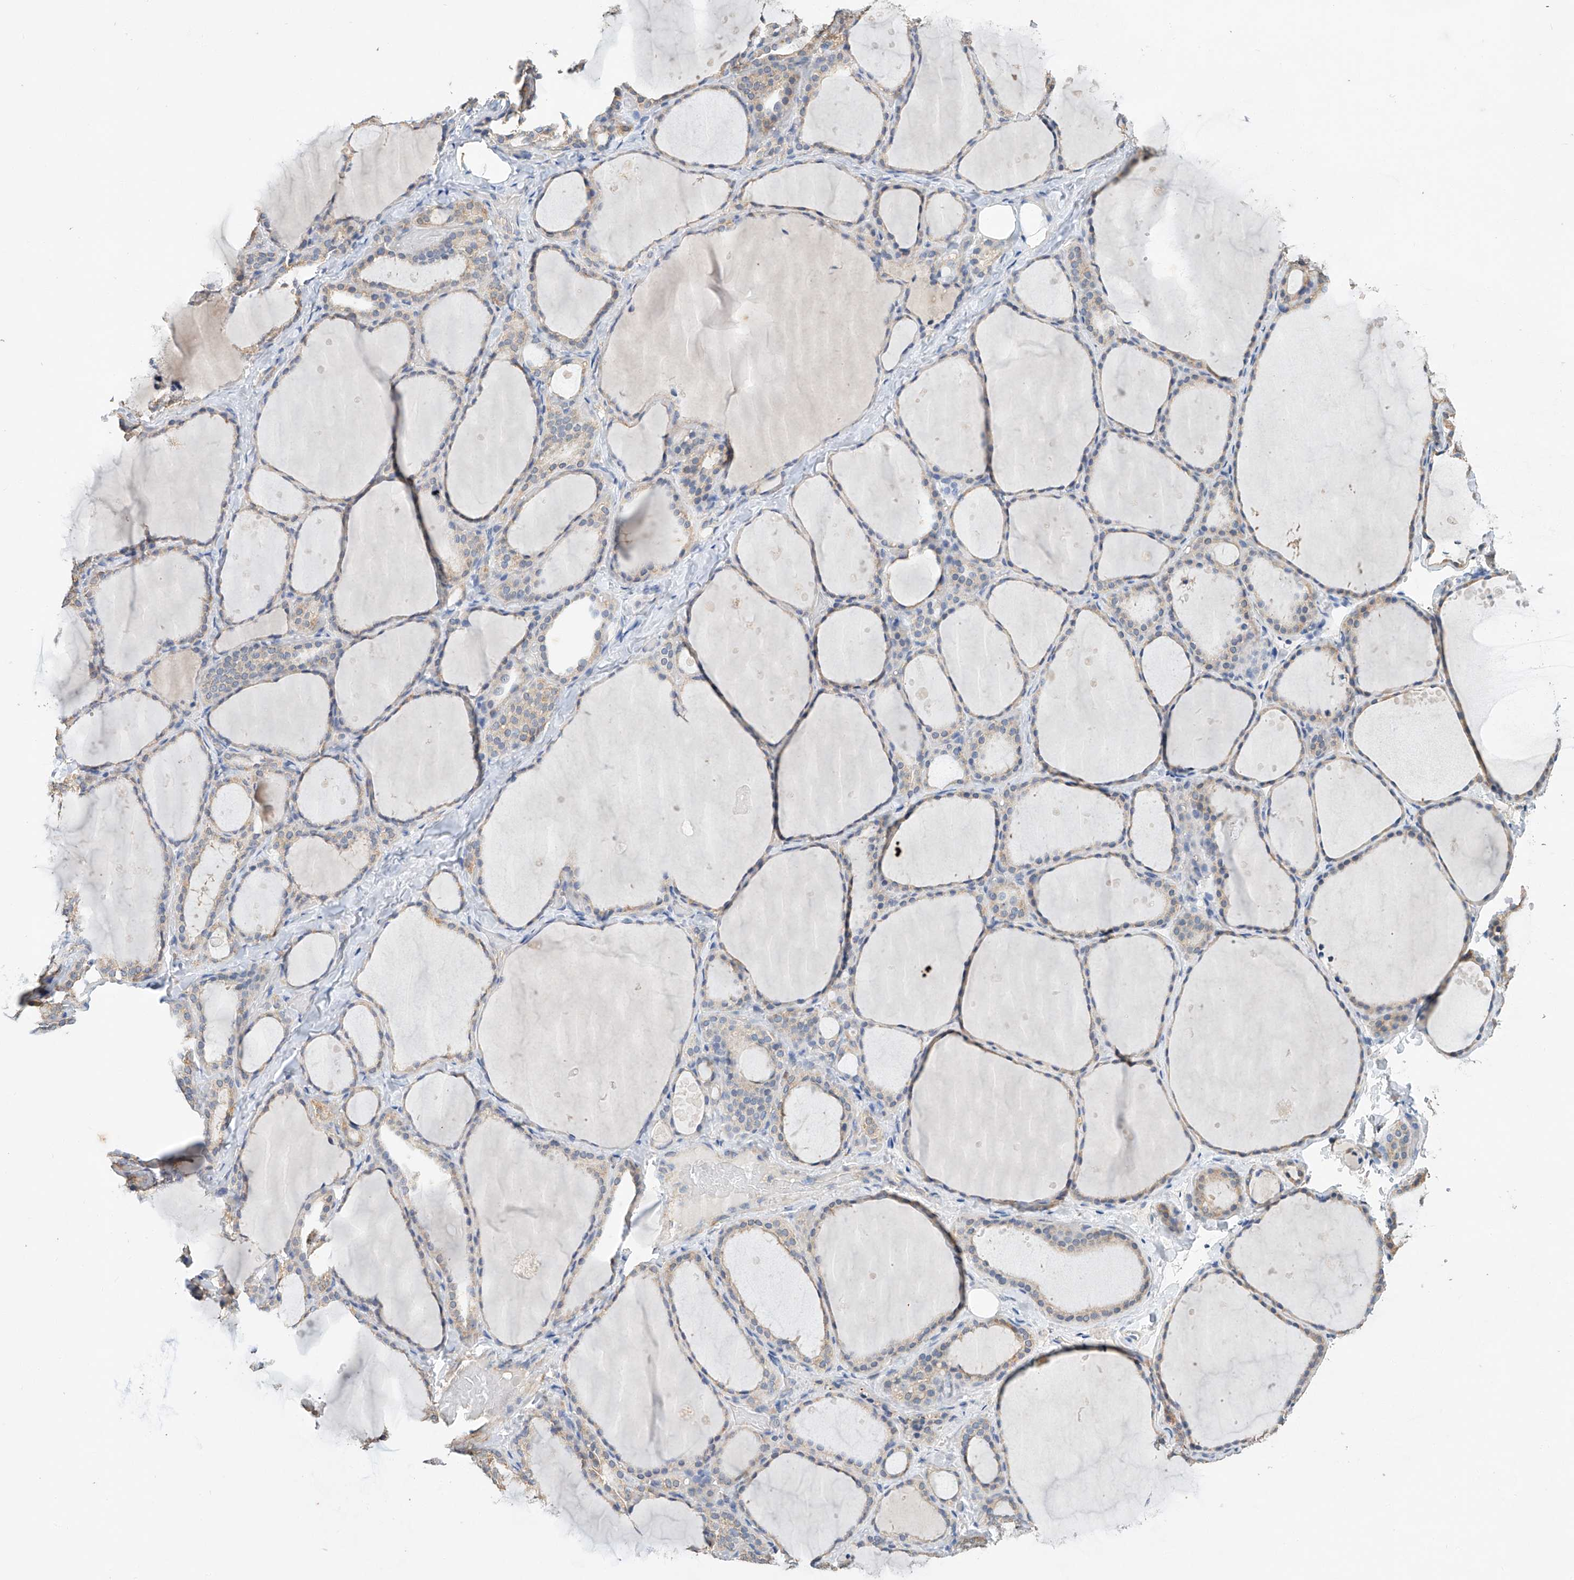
{"staining": {"intensity": "negative", "quantity": "none", "location": "none"}, "tissue": "thyroid gland", "cell_type": "Glandular cells", "image_type": "normal", "snomed": [{"axis": "morphology", "description": "Normal tissue, NOS"}, {"axis": "topography", "description": "Thyroid gland"}], "caption": "IHC of normal human thyroid gland displays no expression in glandular cells. The staining was performed using DAB (3,3'-diaminobenzidine) to visualize the protein expression in brown, while the nuclei were stained in blue with hematoxylin (Magnification: 20x).", "gene": "CTDP1", "patient": {"sex": "female", "age": 44}}